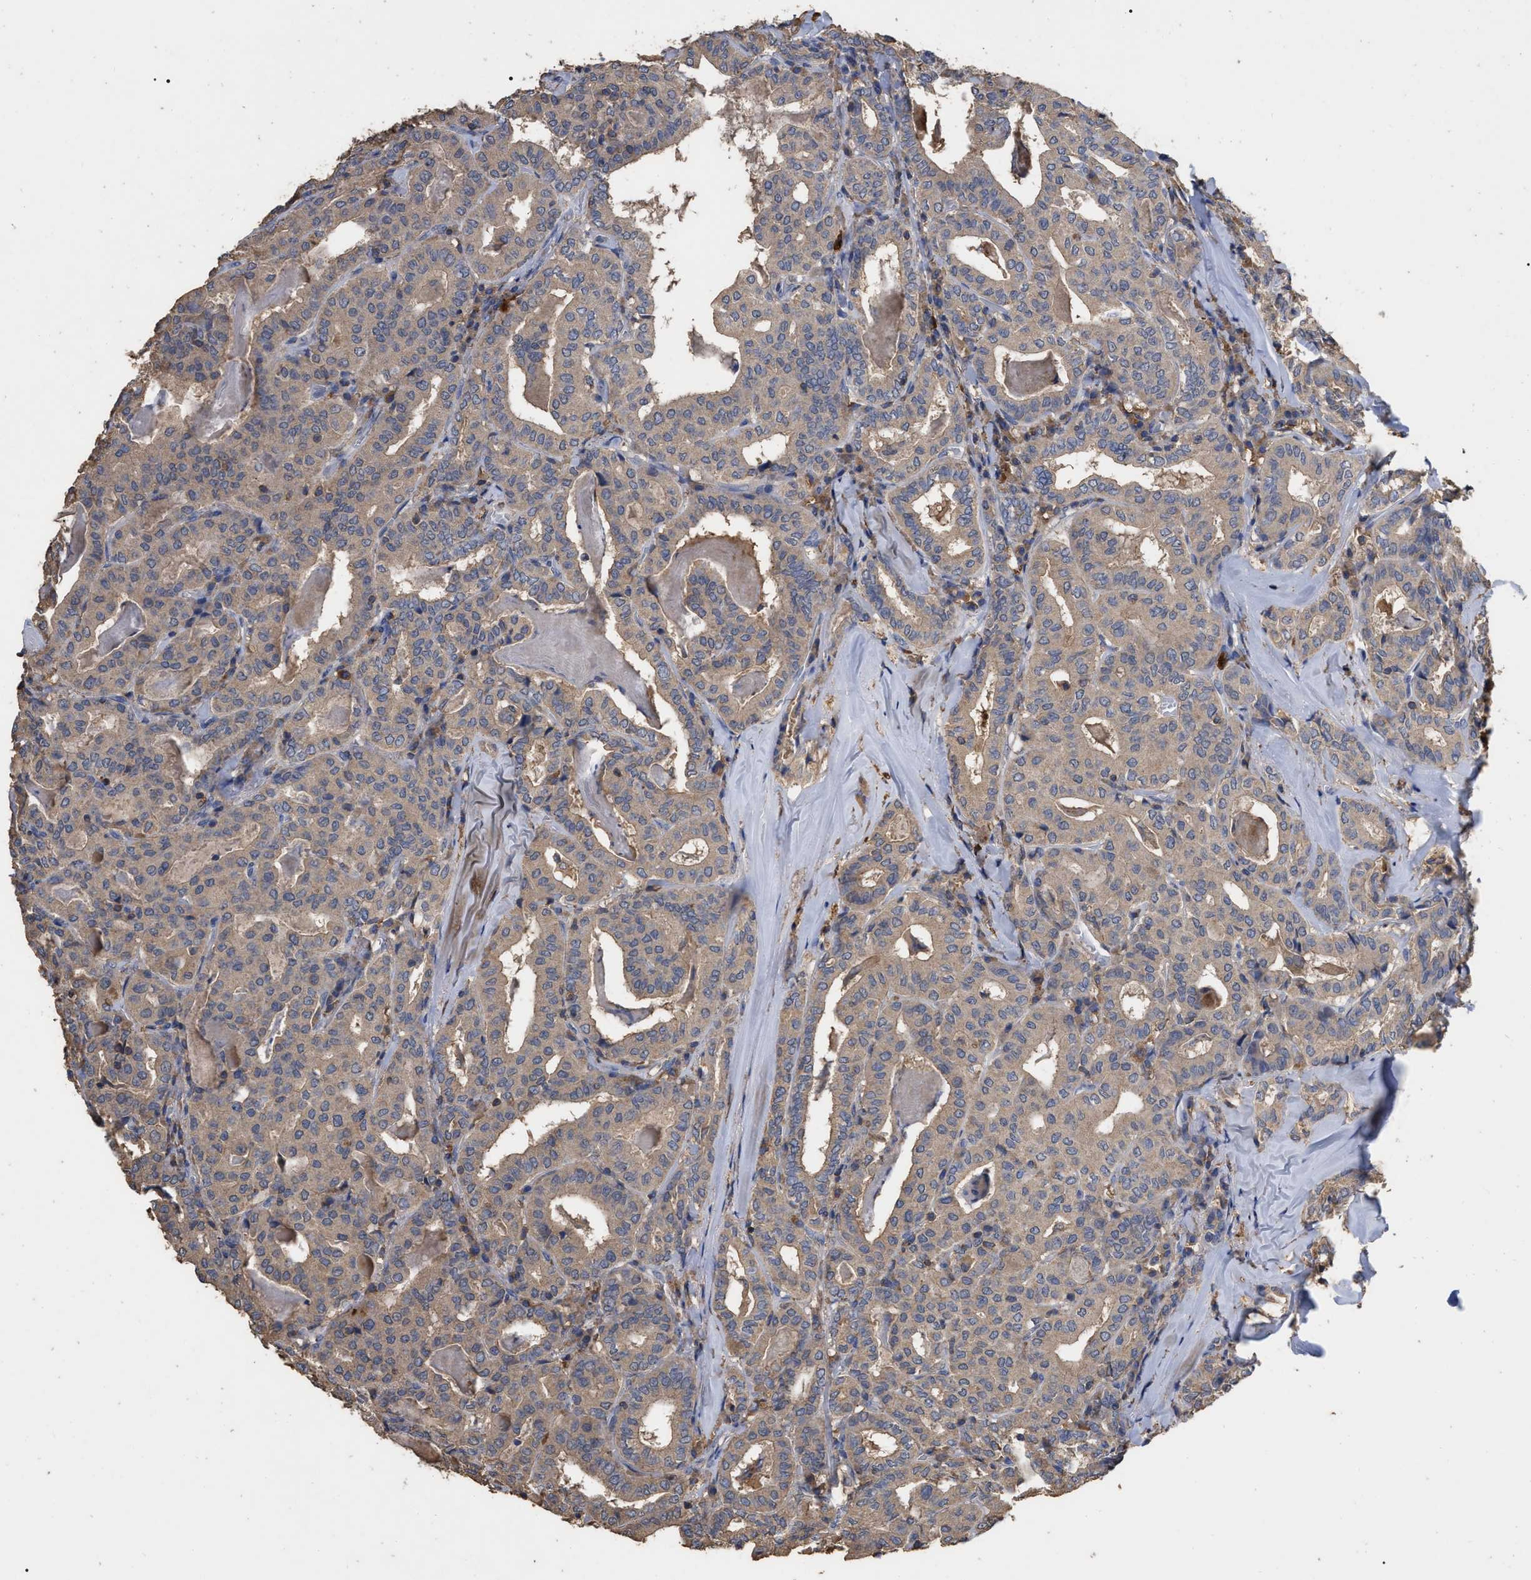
{"staining": {"intensity": "weak", "quantity": ">75%", "location": "cytoplasmic/membranous"}, "tissue": "thyroid cancer", "cell_type": "Tumor cells", "image_type": "cancer", "snomed": [{"axis": "morphology", "description": "Papillary adenocarcinoma, NOS"}, {"axis": "topography", "description": "Thyroid gland"}], "caption": "An immunohistochemistry image of tumor tissue is shown. Protein staining in brown highlights weak cytoplasmic/membranous positivity in thyroid cancer within tumor cells. The protein of interest is shown in brown color, while the nuclei are stained blue.", "gene": "GPR179", "patient": {"sex": "female", "age": 42}}